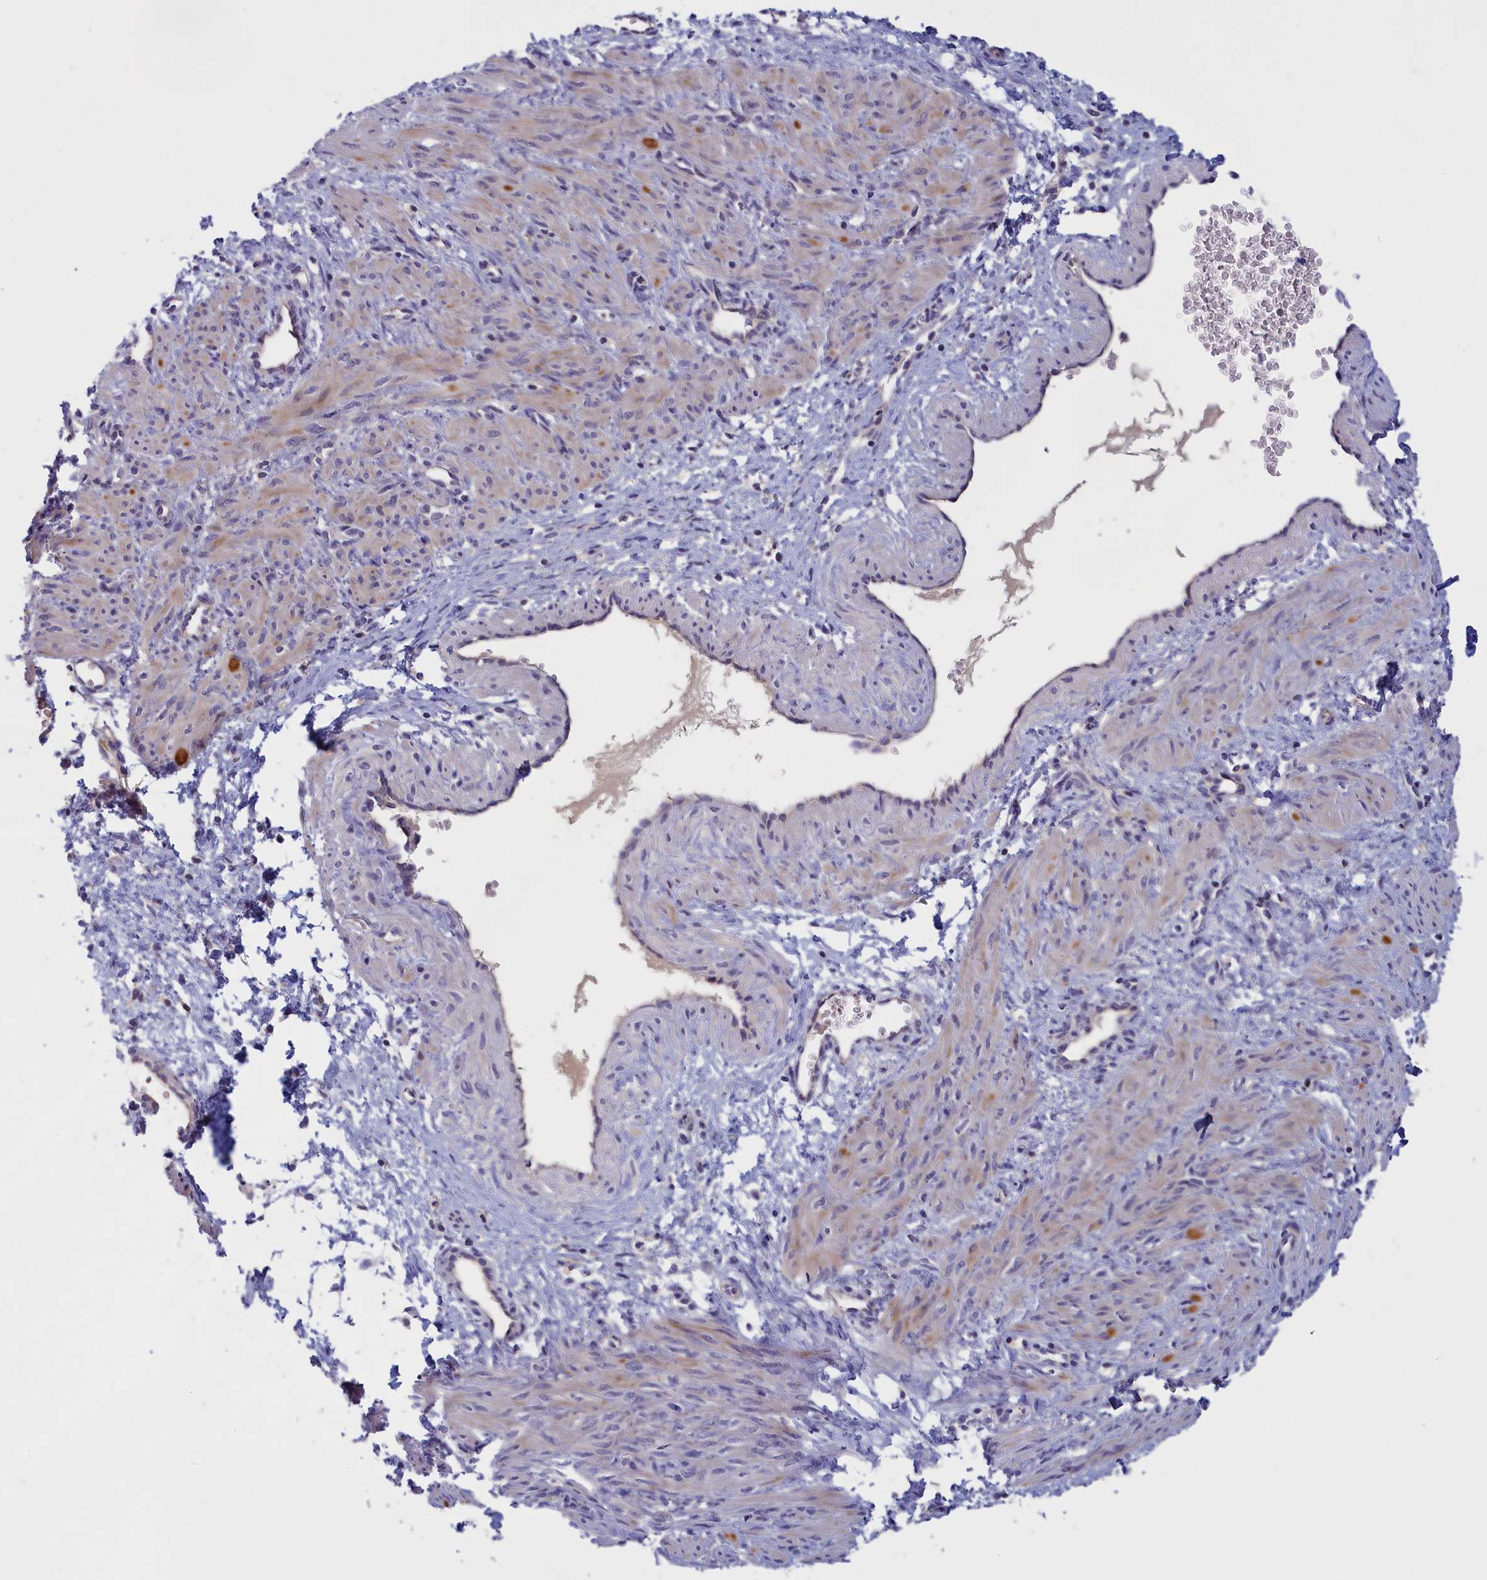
{"staining": {"intensity": "moderate", "quantity": "<25%", "location": "cytoplasmic/membranous"}, "tissue": "smooth muscle", "cell_type": "Smooth muscle cells", "image_type": "normal", "snomed": [{"axis": "morphology", "description": "Normal tissue, NOS"}, {"axis": "topography", "description": "Endometrium"}], "caption": "Benign smooth muscle demonstrates moderate cytoplasmic/membranous expression in approximately <25% of smooth muscle cells.", "gene": "IGFALS", "patient": {"sex": "female", "age": 33}}